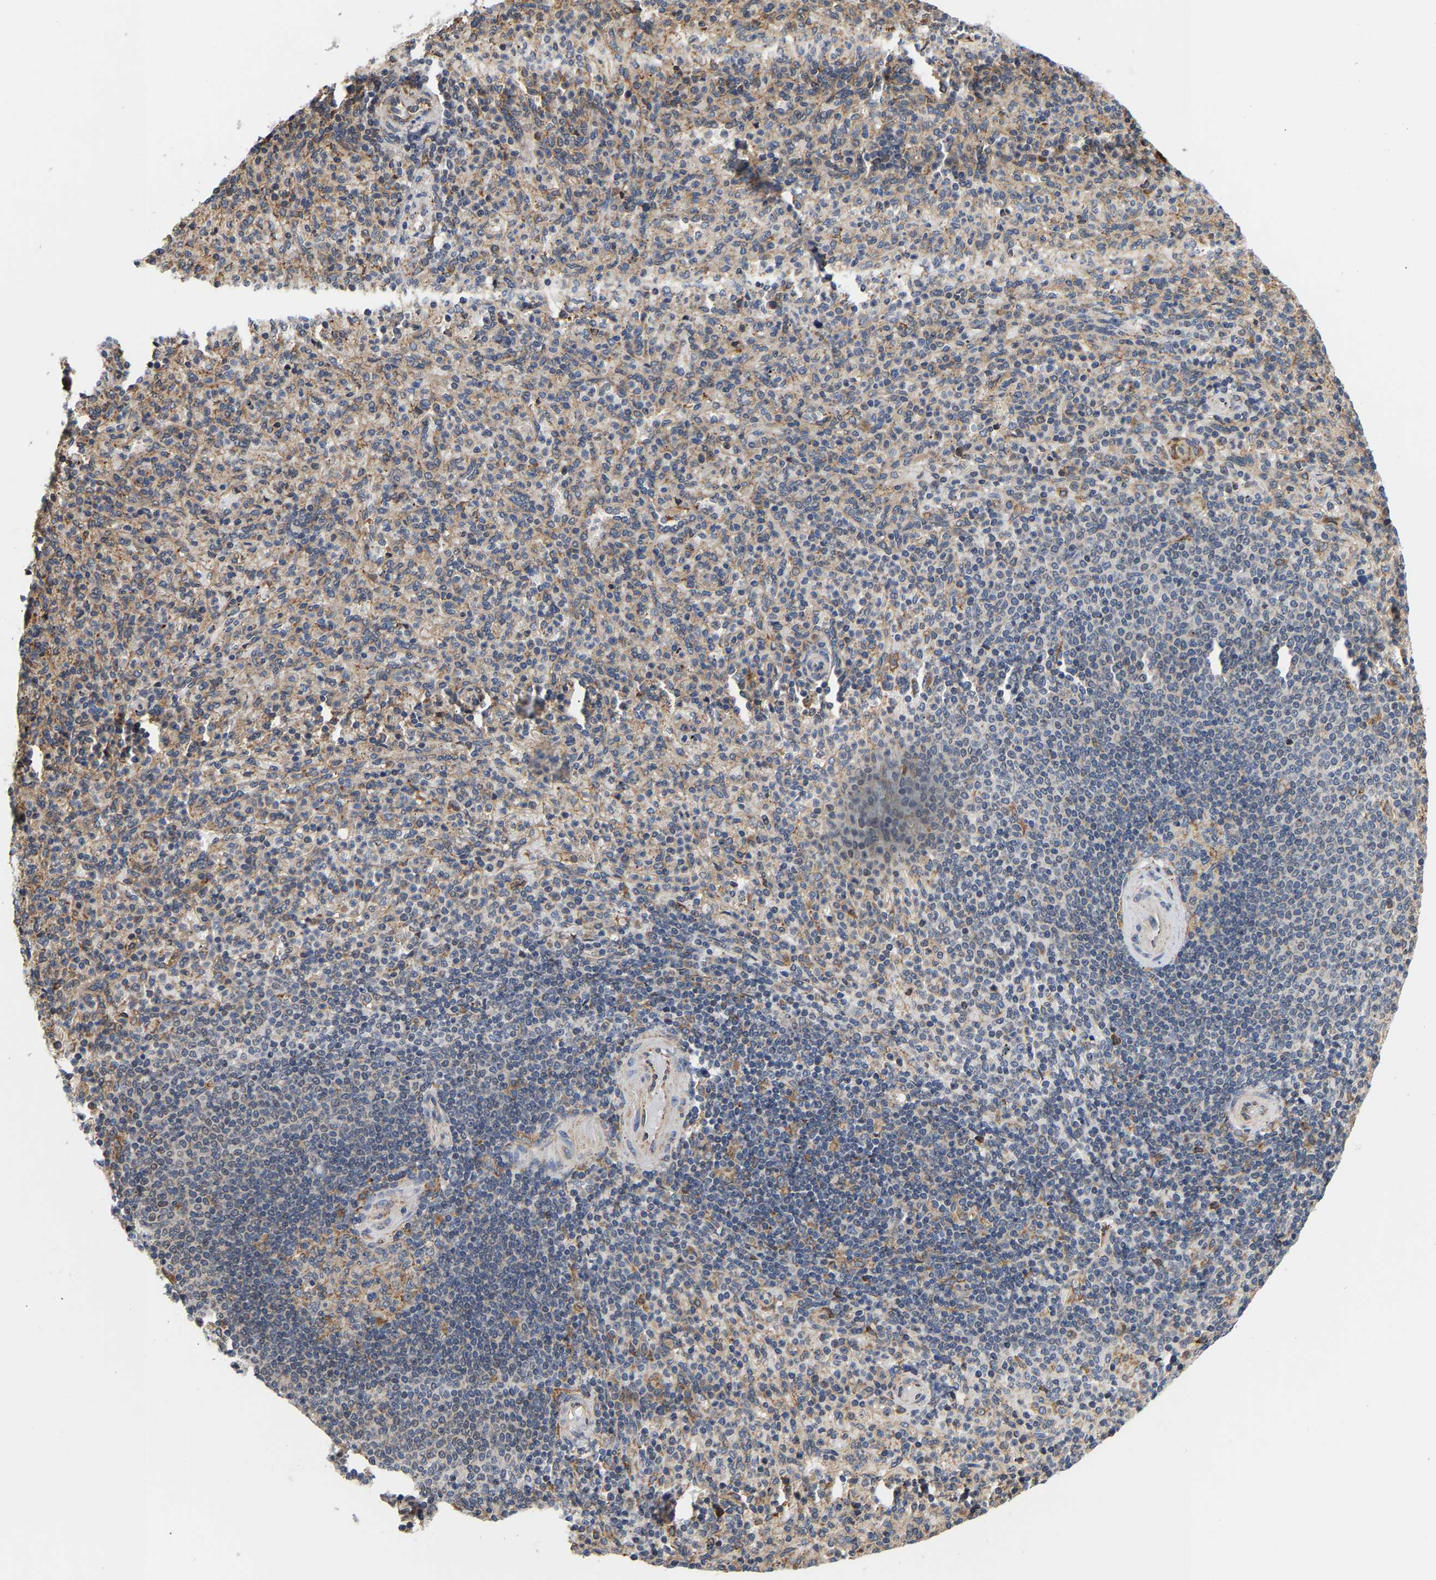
{"staining": {"intensity": "weak", "quantity": "<25%", "location": "cytoplasmic/membranous"}, "tissue": "spleen", "cell_type": "Cells in red pulp", "image_type": "normal", "snomed": [{"axis": "morphology", "description": "Normal tissue, NOS"}, {"axis": "topography", "description": "Spleen"}], "caption": "Human spleen stained for a protein using IHC reveals no expression in cells in red pulp.", "gene": "ARAP1", "patient": {"sex": "male", "age": 36}}